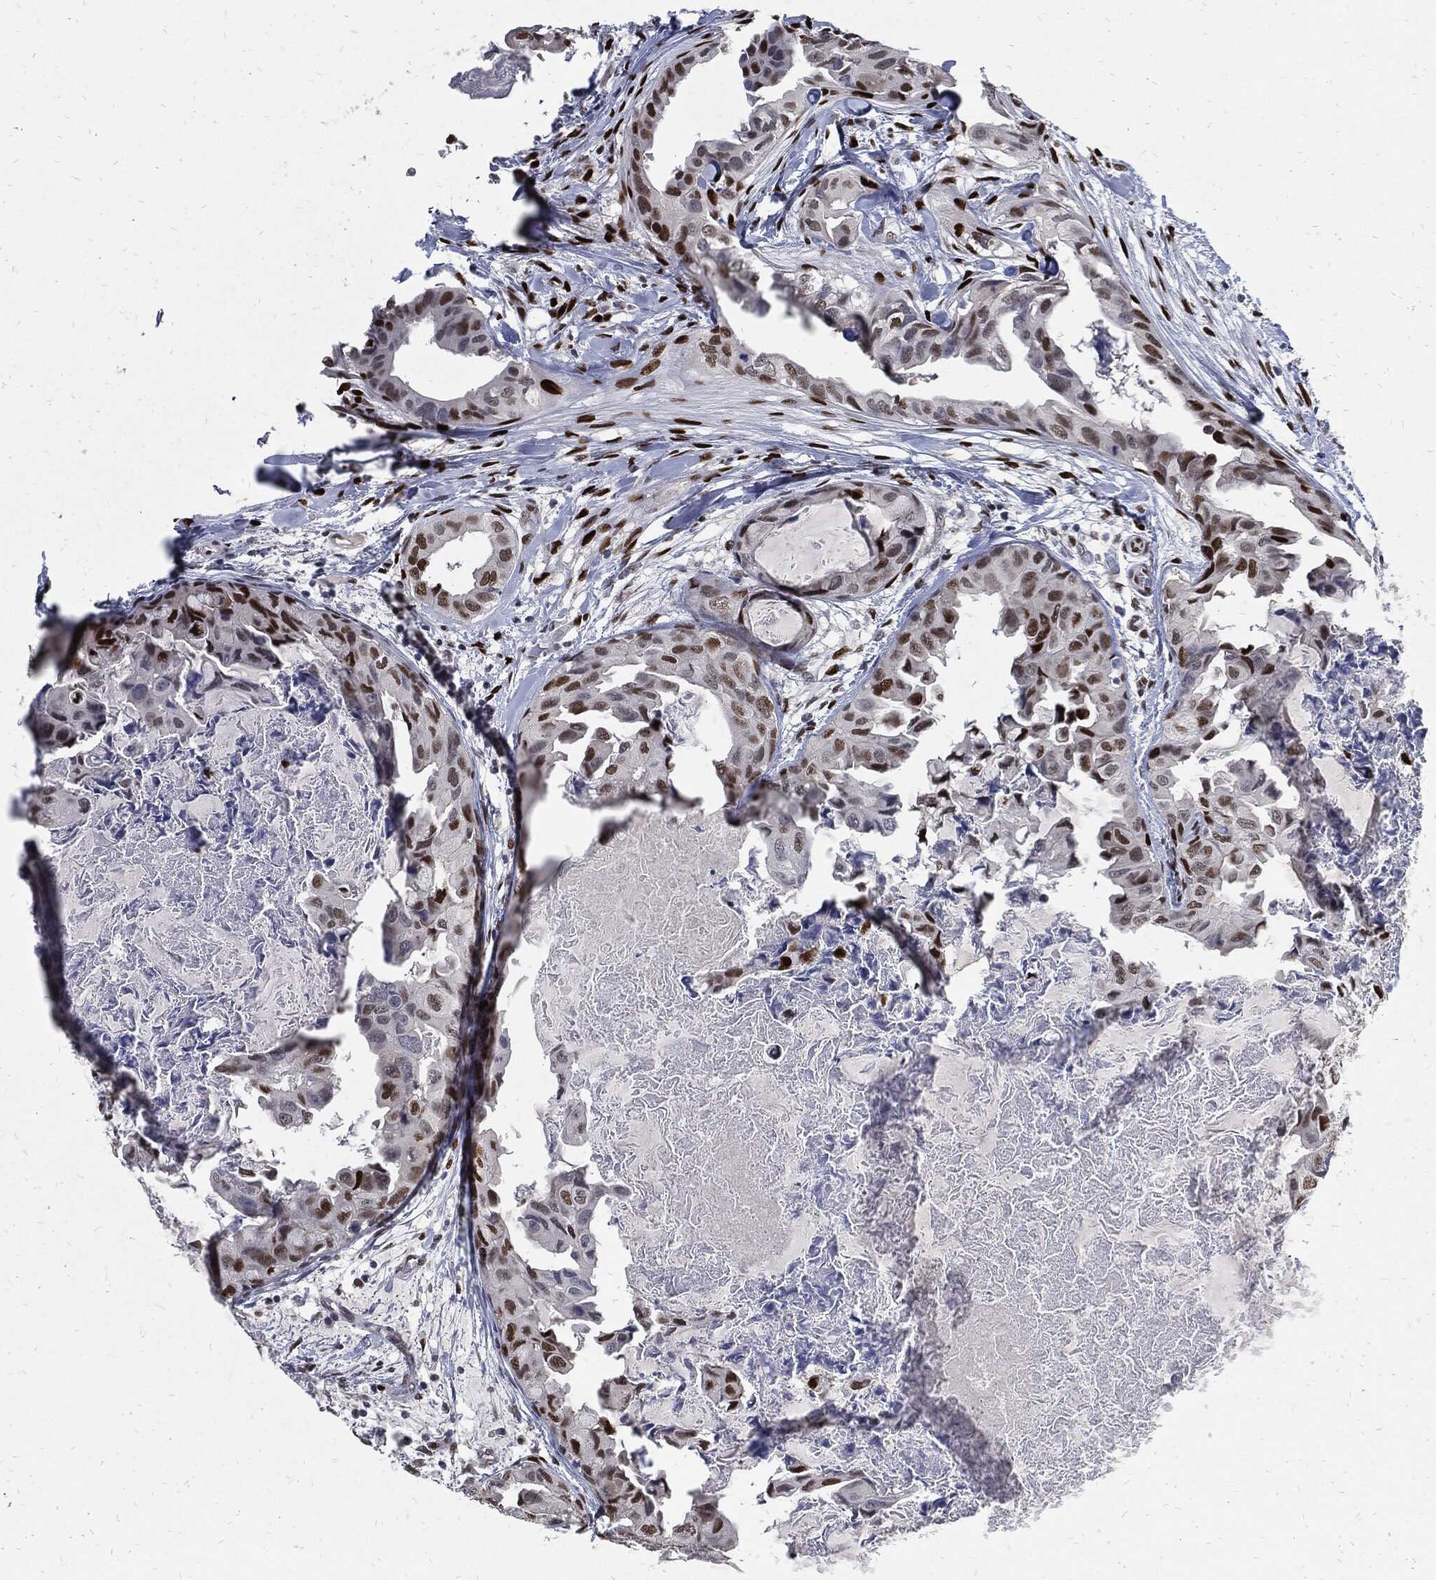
{"staining": {"intensity": "strong", "quantity": "<25%", "location": "nuclear"}, "tissue": "breast cancer", "cell_type": "Tumor cells", "image_type": "cancer", "snomed": [{"axis": "morphology", "description": "Normal tissue, NOS"}, {"axis": "morphology", "description": "Duct carcinoma"}, {"axis": "topography", "description": "Breast"}], "caption": "Immunohistochemistry (IHC) (DAB (3,3'-diaminobenzidine)) staining of breast cancer demonstrates strong nuclear protein expression in approximately <25% of tumor cells.", "gene": "JUN", "patient": {"sex": "female", "age": 40}}